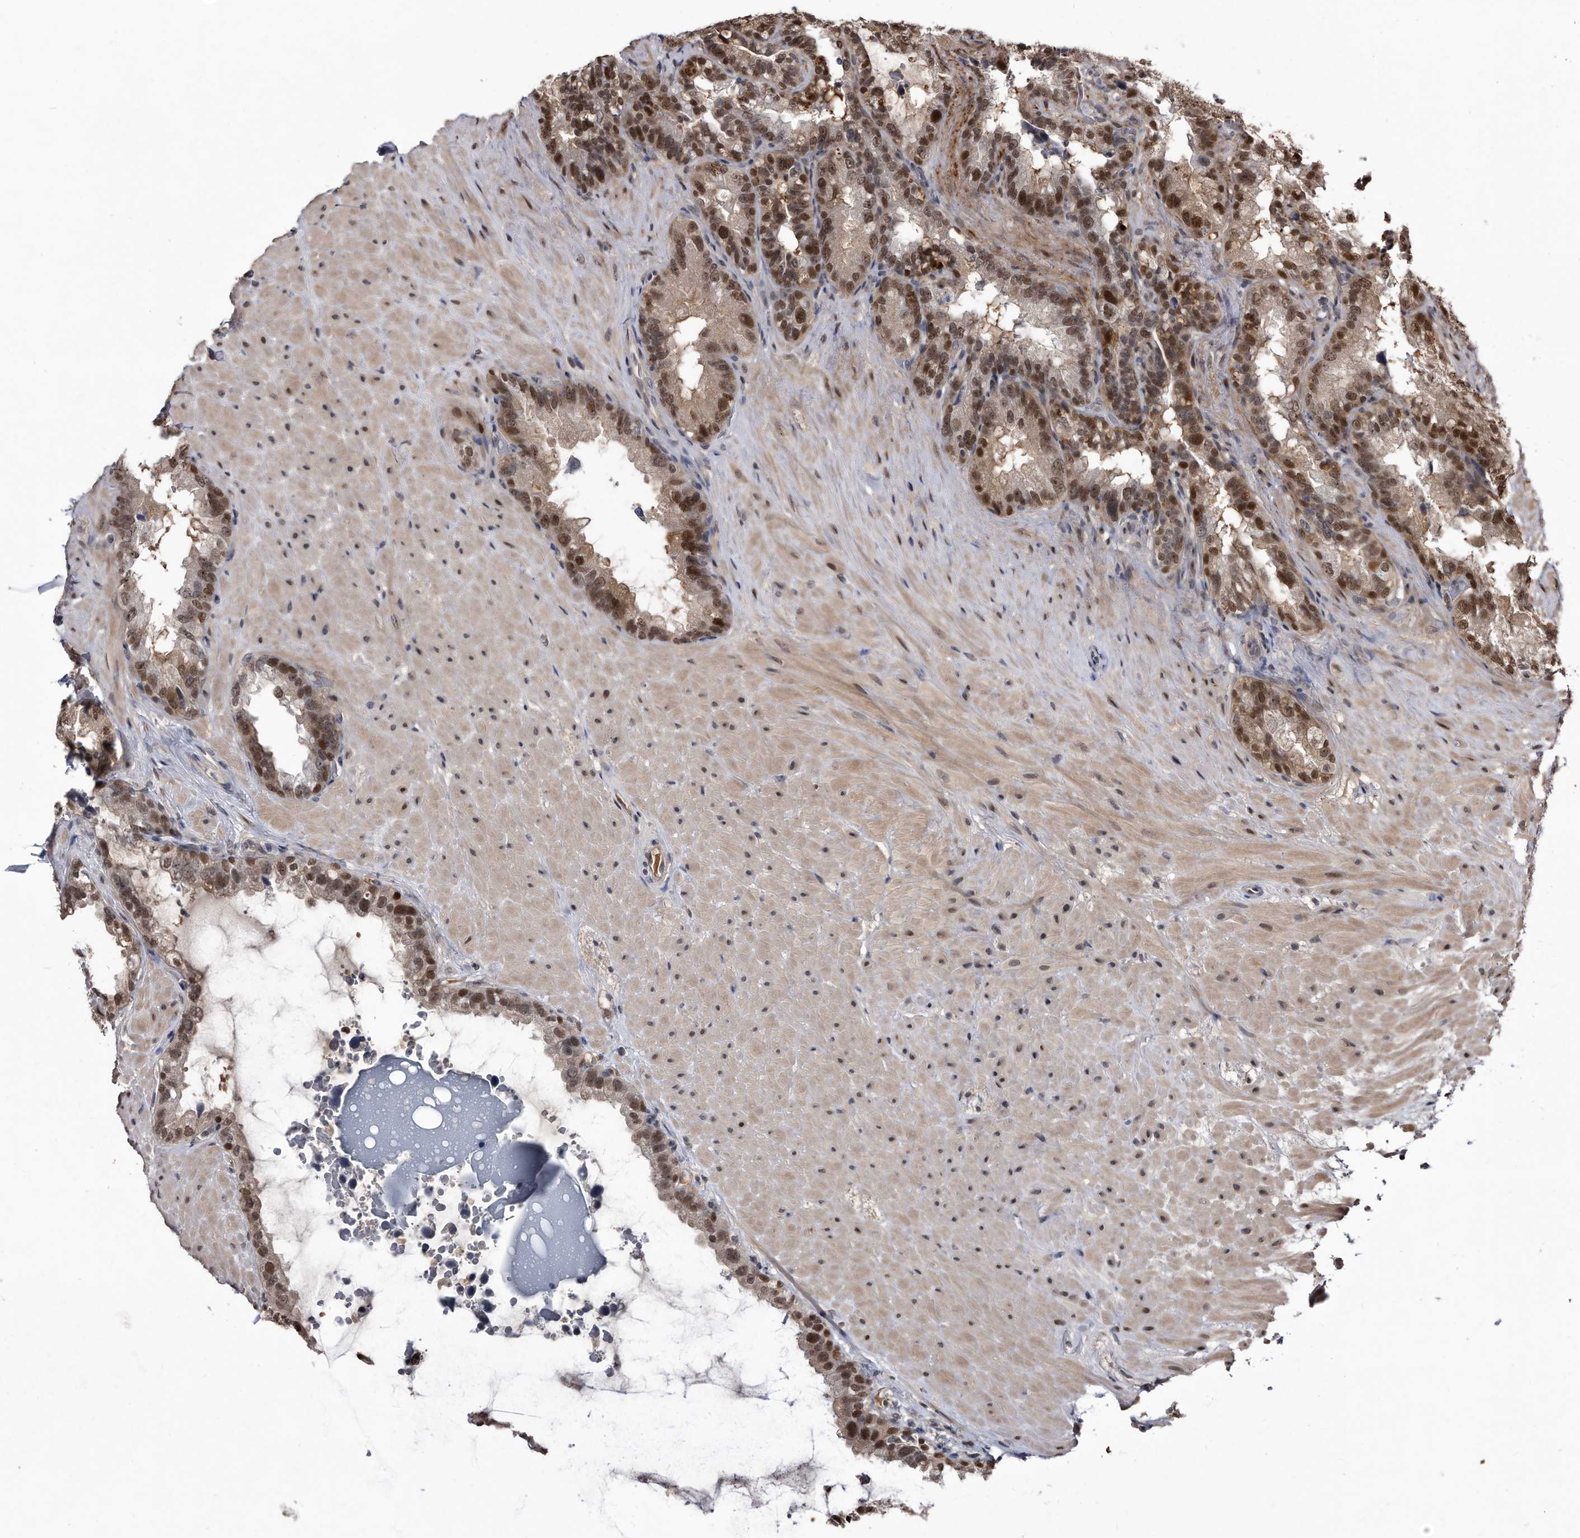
{"staining": {"intensity": "strong", "quantity": ">75%", "location": "nuclear"}, "tissue": "seminal vesicle", "cell_type": "Glandular cells", "image_type": "normal", "snomed": [{"axis": "morphology", "description": "Normal tissue, NOS"}, {"axis": "topography", "description": "Seminal veicle"}], "caption": "Immunohistochemical staining of benign seminal vesicle exhibits >75% levels of strong nuclear protein staining in approximately >75% of glandular cells. (brown staining indicates protein expression, while blue staining denotes nuclei).", "gene": "RAD23B", "patient": {"sex": "male", "age": 80}}